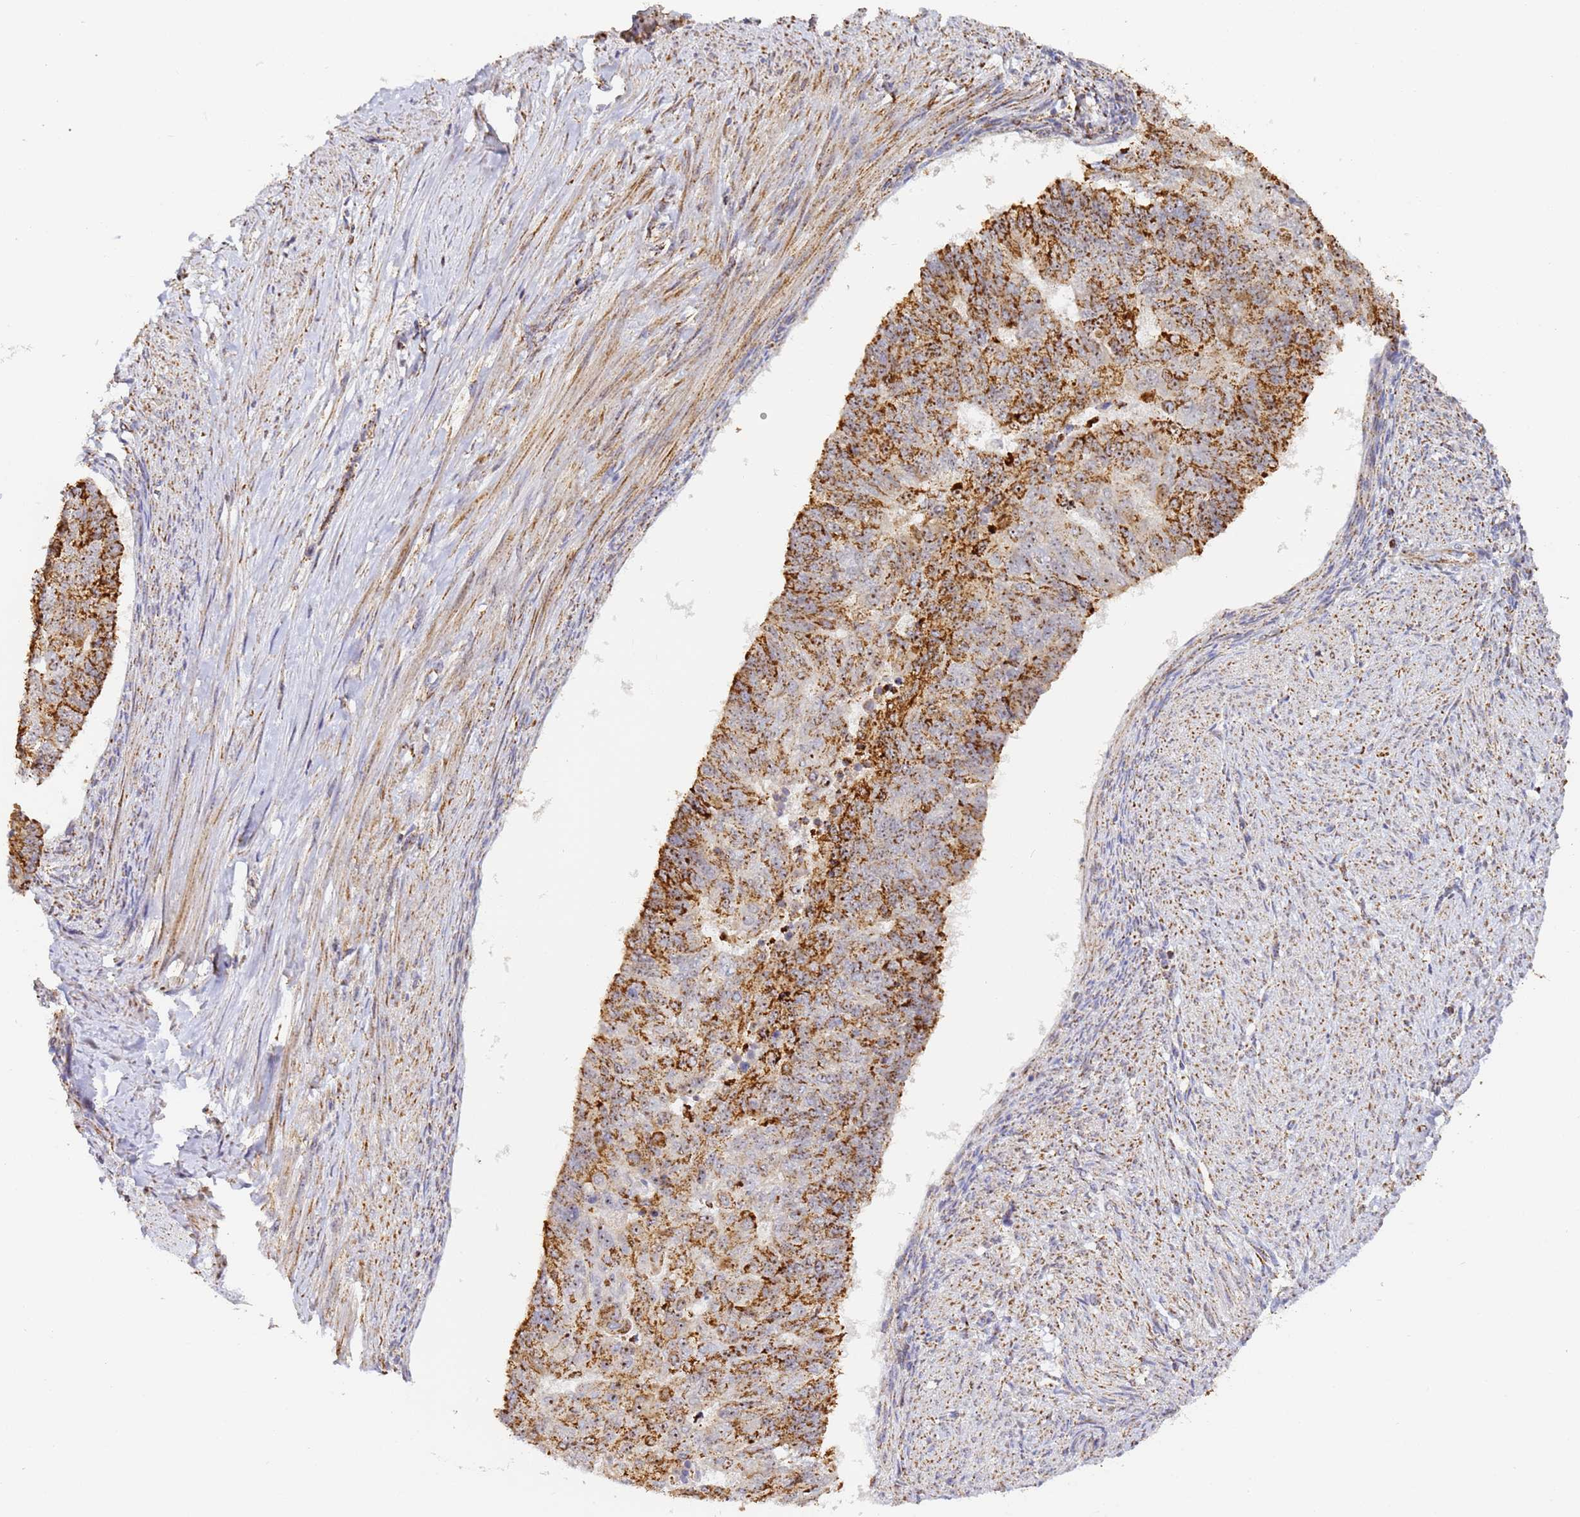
{"staining": {"intensity": "strong", "quantity": "25%-75%", "location": "cytoplasmic/membranous"}, "tissue": "endometrial cancer", "cell_type": "Tumor cells", "image_type": "cancer", "snomed": [{"axis": "morphology", "description": "Adenocarcinoma, NOS"}, {"axis": "topography", "description": "Endometrium"}], "caption": "Immunohistochemistry (IHC) of endometrial adenocarcinoma exhibits high levels of strong cytoplasmic/membranous positivity in approximately 25%-75% of tumor cells.", "gene": "FRG2C", "patient": {"sex": "female", "age": 32}}